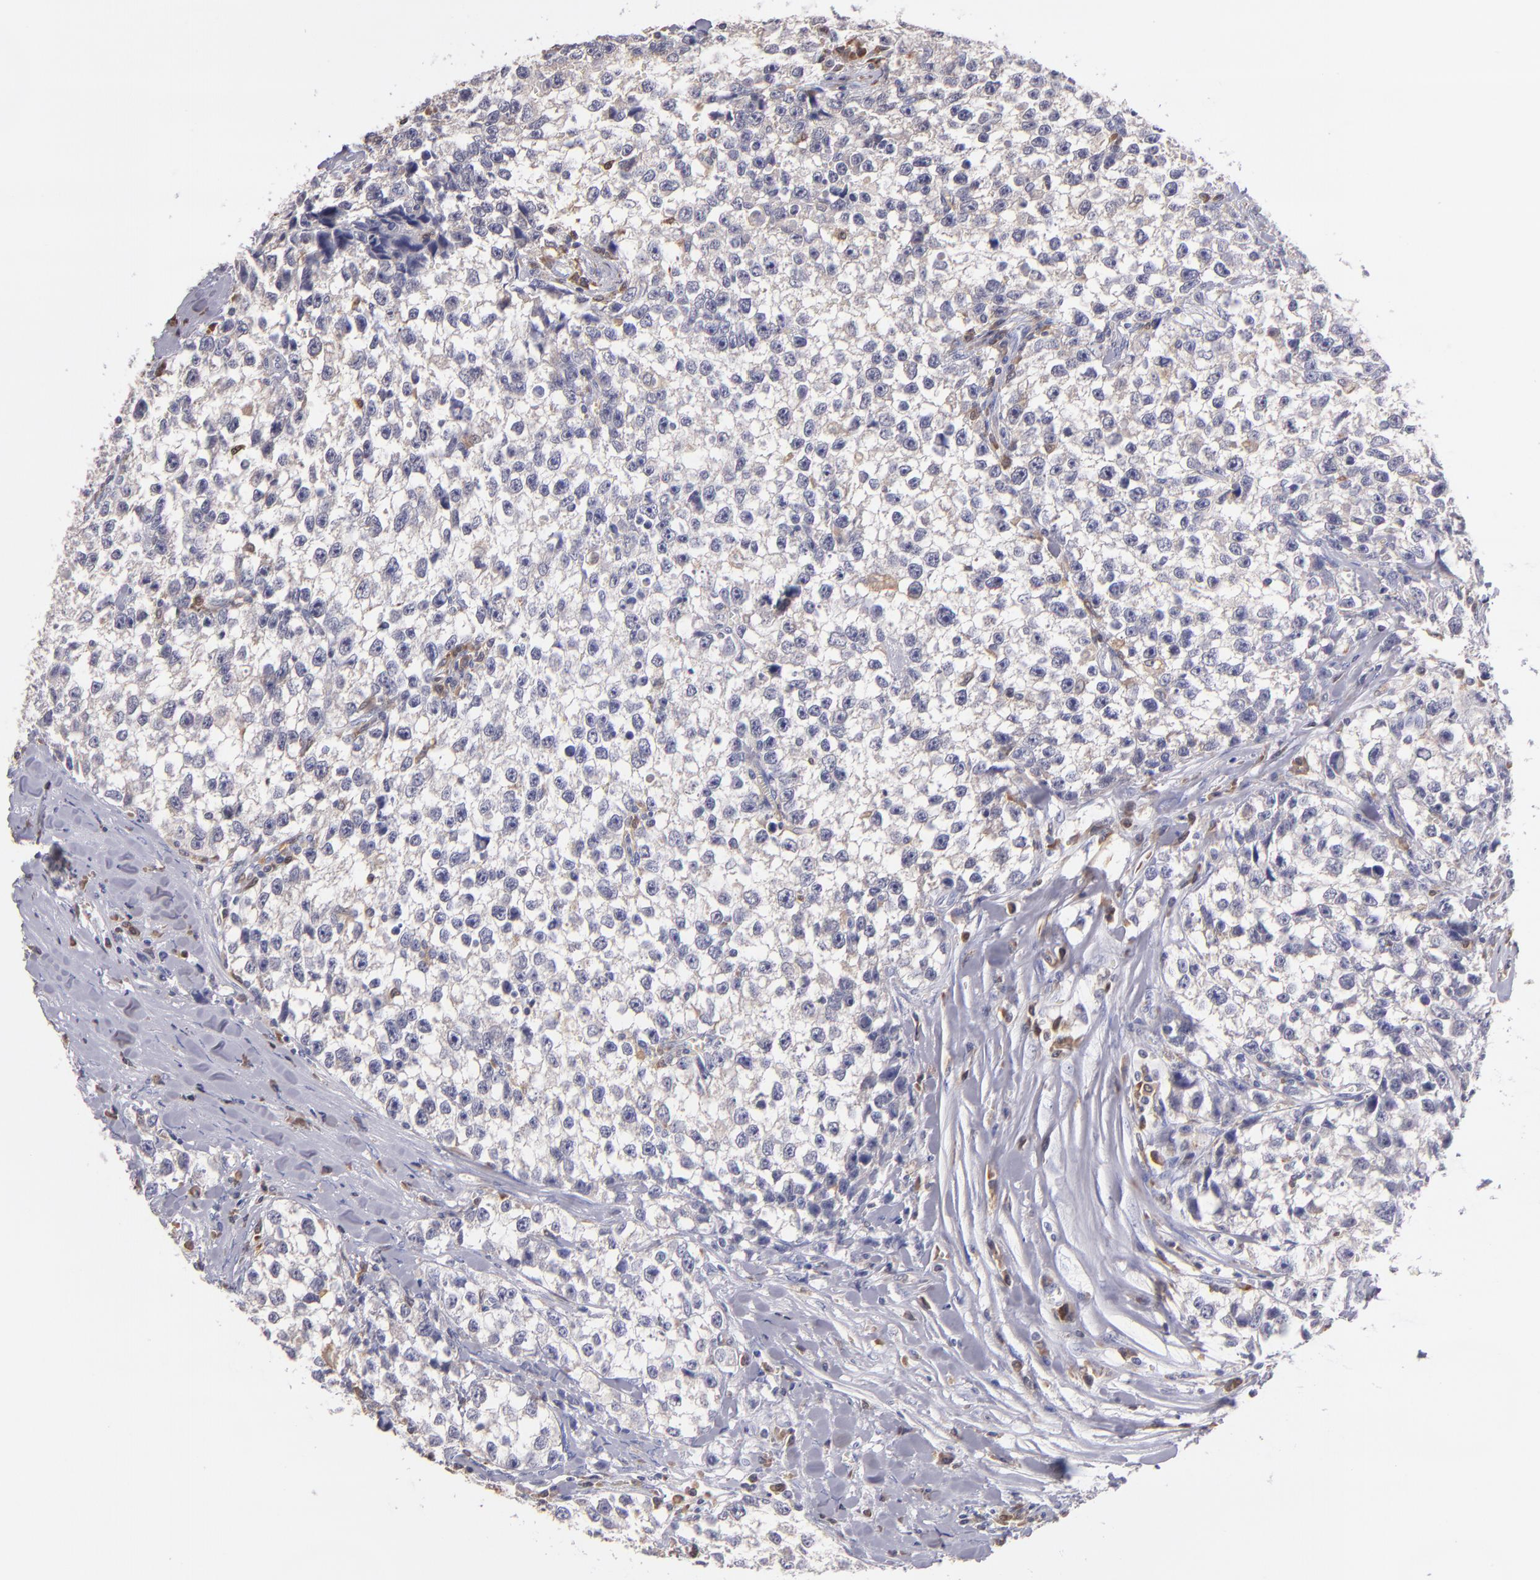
{"staining": {"intensity": "negative", "quantity": "none", "location": "none"}, "tissue": "testis cancer", "cell_type": "Tumor cells", "image_type": "cancer", "snomed": [{"axis": "morphology", "description": "Seminoma, NOS"}, {"axis": "morphology", "description": "Carcinoma, Embryonal, NOS"}, {"axis": "topography", "description": "Testis"}], "caption": "The histopathology image demonstrates no significant expression in tumor cells of testis seminoma.", "gene": "PRKCD", "patient": {"sex": "male", "age": 30}}